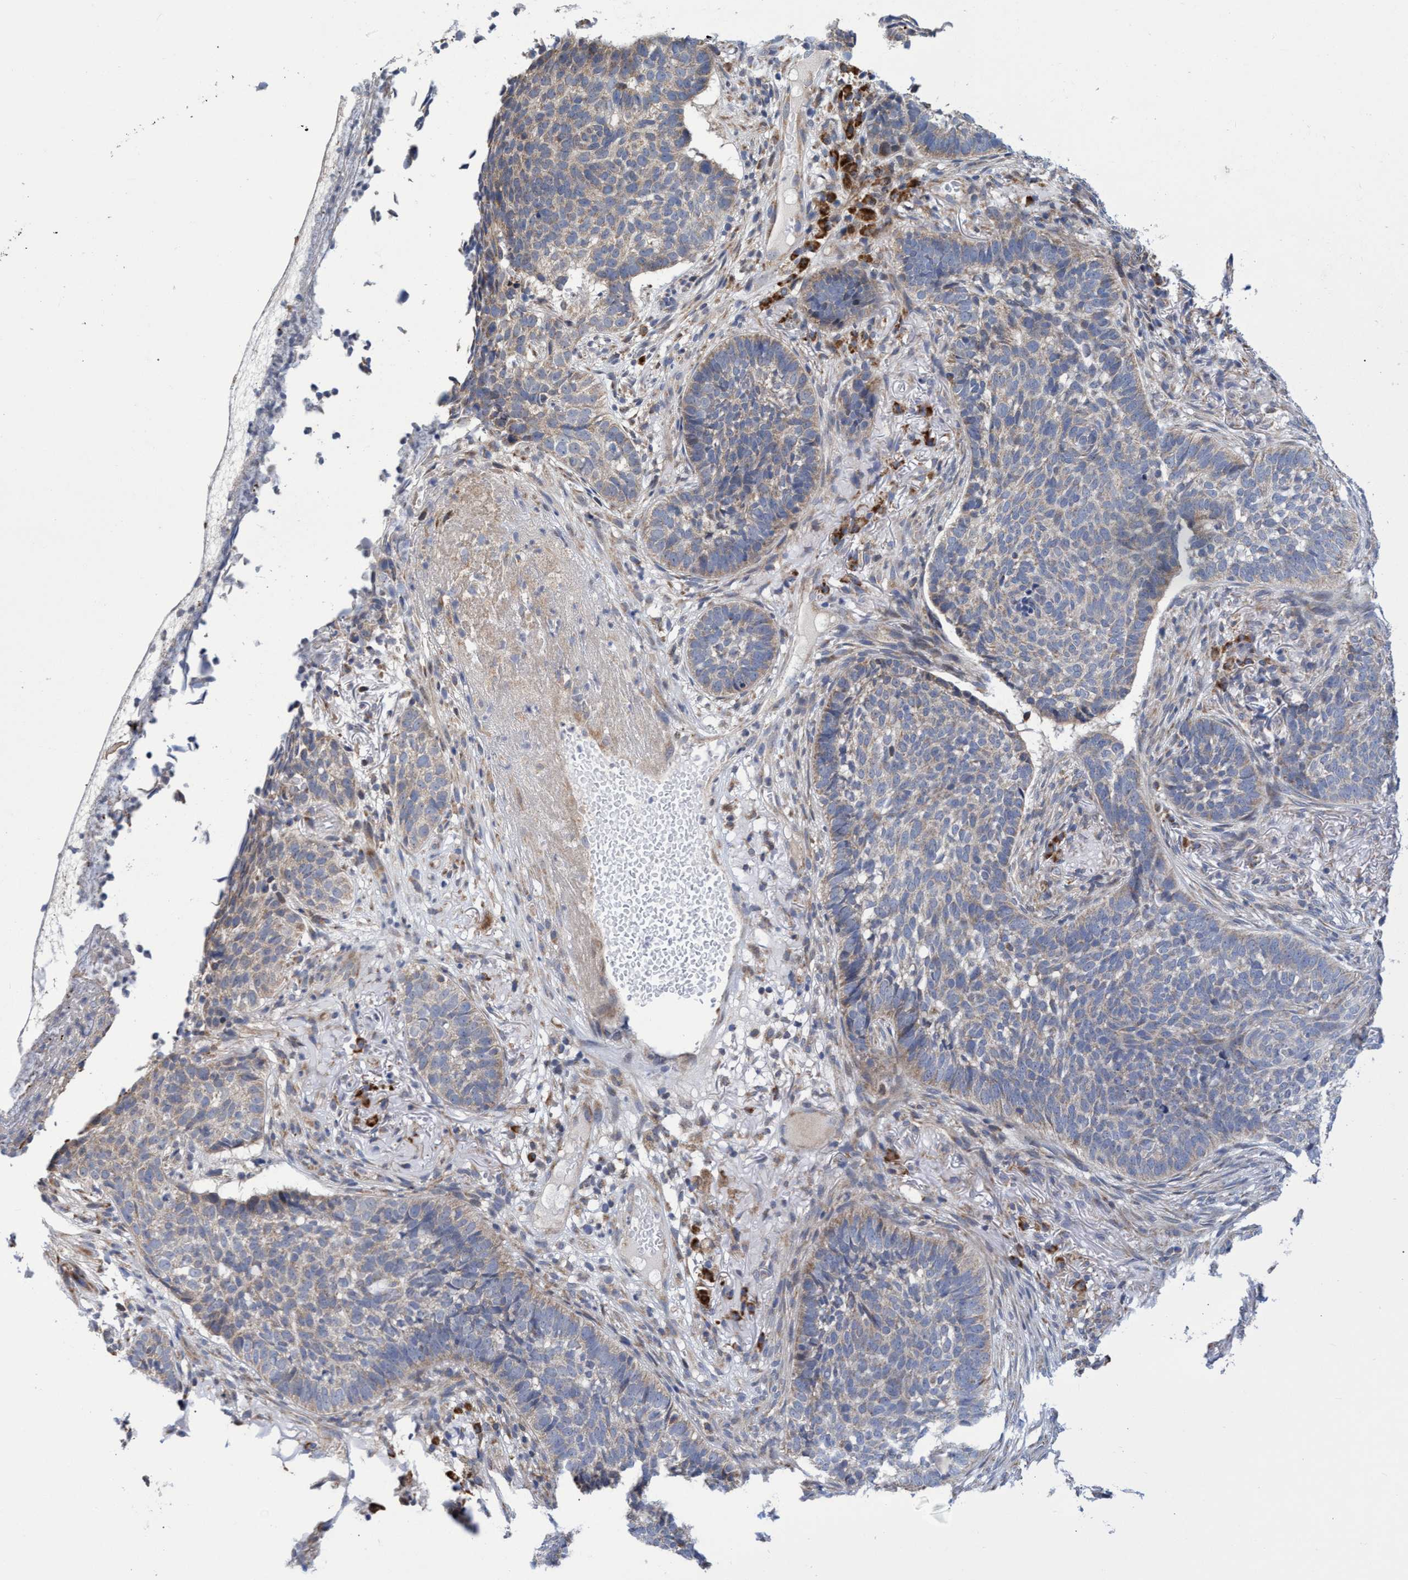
{"staining": {"intensity": "weak", "quantity": "<25%", "location": "cytoplasmic/membranous"}, "tissue": "skin cancer", "cell_type": "Tumor cells", "image_type": "cancer", "snomed": [{"axis": "morphology", "description": "Basal cell carcinoma"}, {"axis": "topography", "description": "Skin"}], "caption": "Human skin basal cell carcinoma stained for a protein using IHC displays no staining in tumor cells.", "gene": "NAT16", "patient": {"sex": "male", "age": 85}}